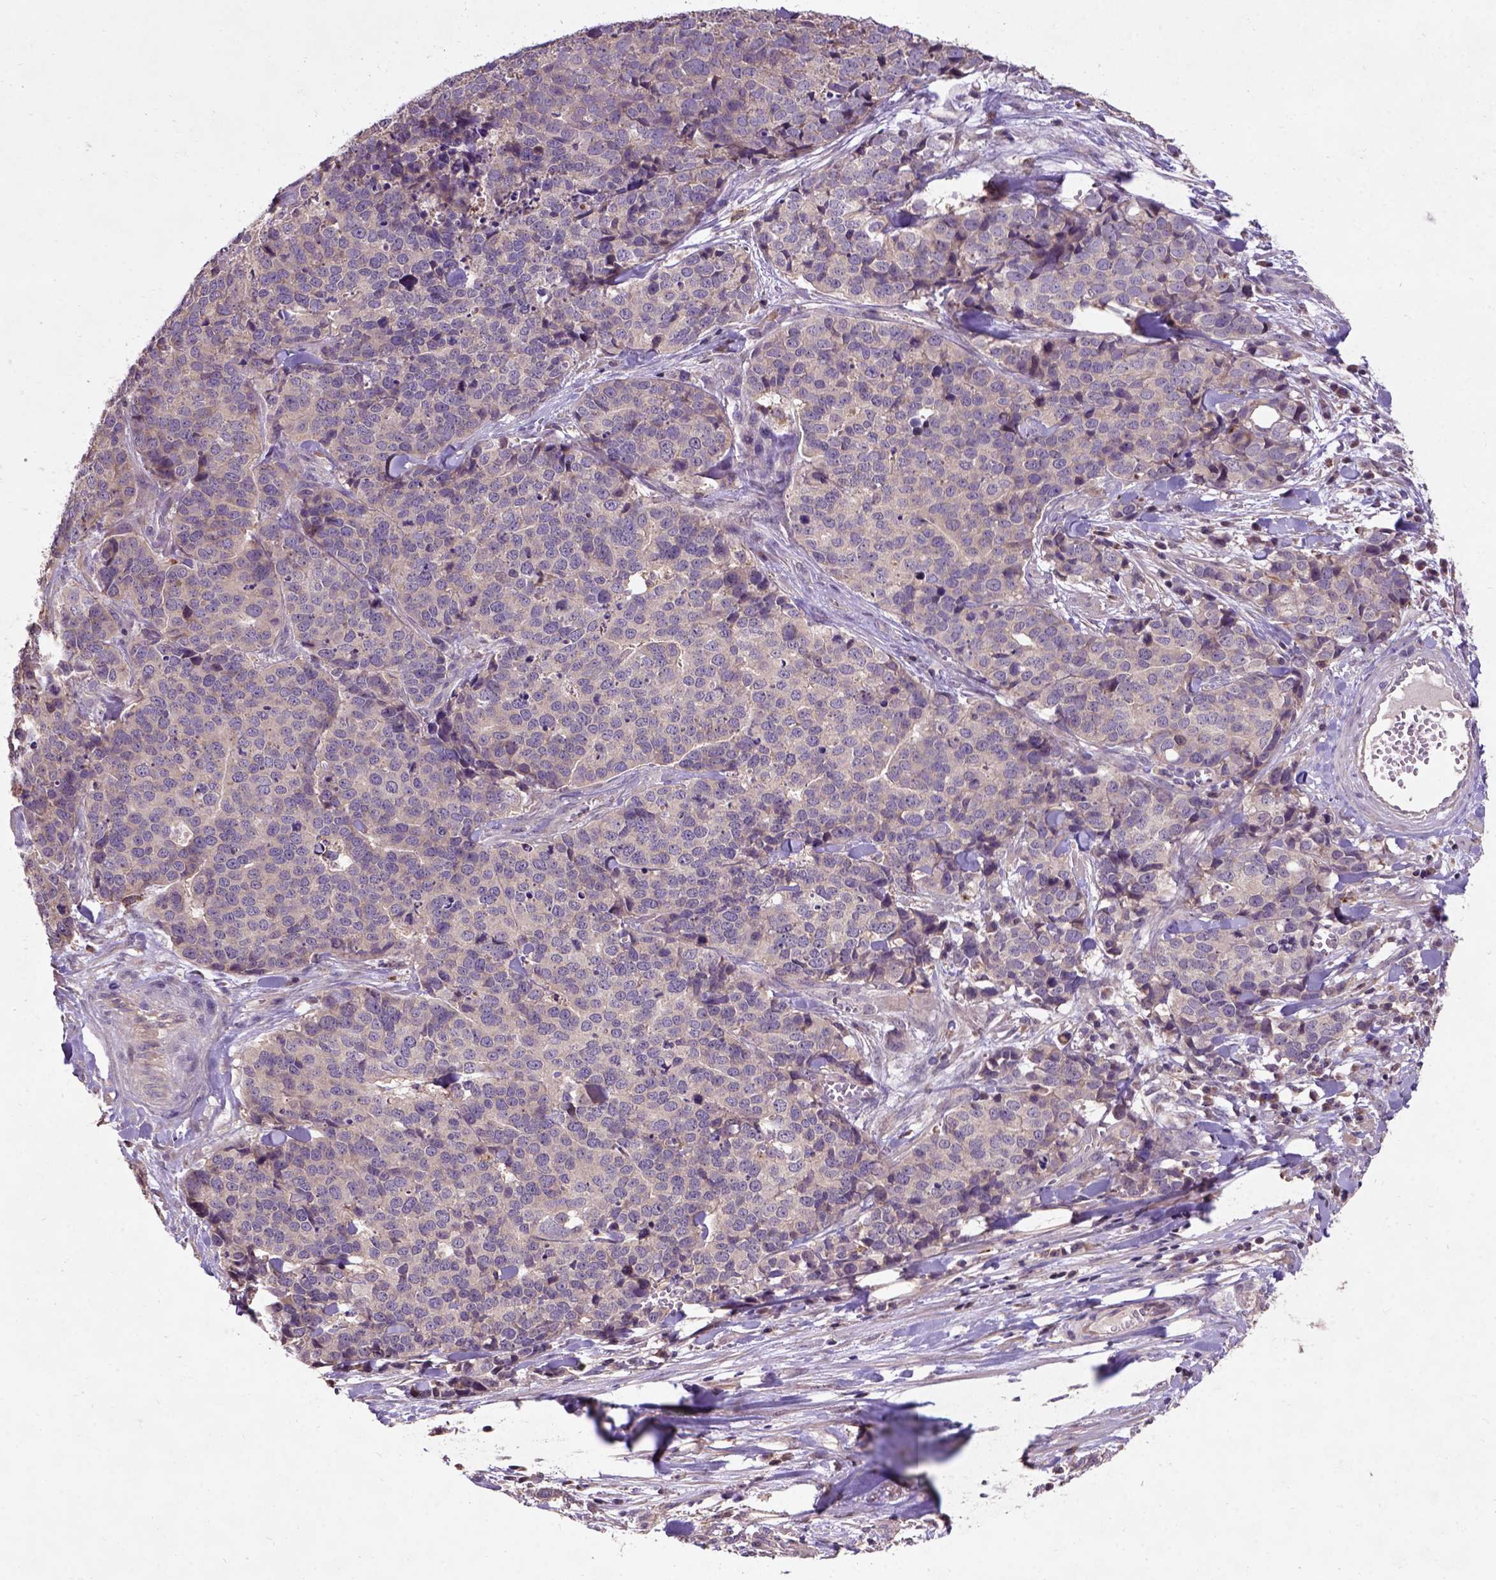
{"staining": {"intensity": "weak", "quantity": "25%-75%", "location": "cytoplasmic/membranous"}, "tissue": "ovarian cancer", "cell_type": "Tumor cells", "image_type": "cancer", "snomed": [{"axis": "morphology", "description": "Carcinoma, endometroid"}, {"axis": "topography", "description": "Ovary"}], "caption": "Immunohistochemistry histopathology image of human ovarian cancer stained for a protein (brown), which demonstrates low levels of weak cytoplasmic/membranous positivity in about 25%-75% of tumor cells.", "gene": "KBTBD8", "patient": {"sex": "female", "age": 65}}